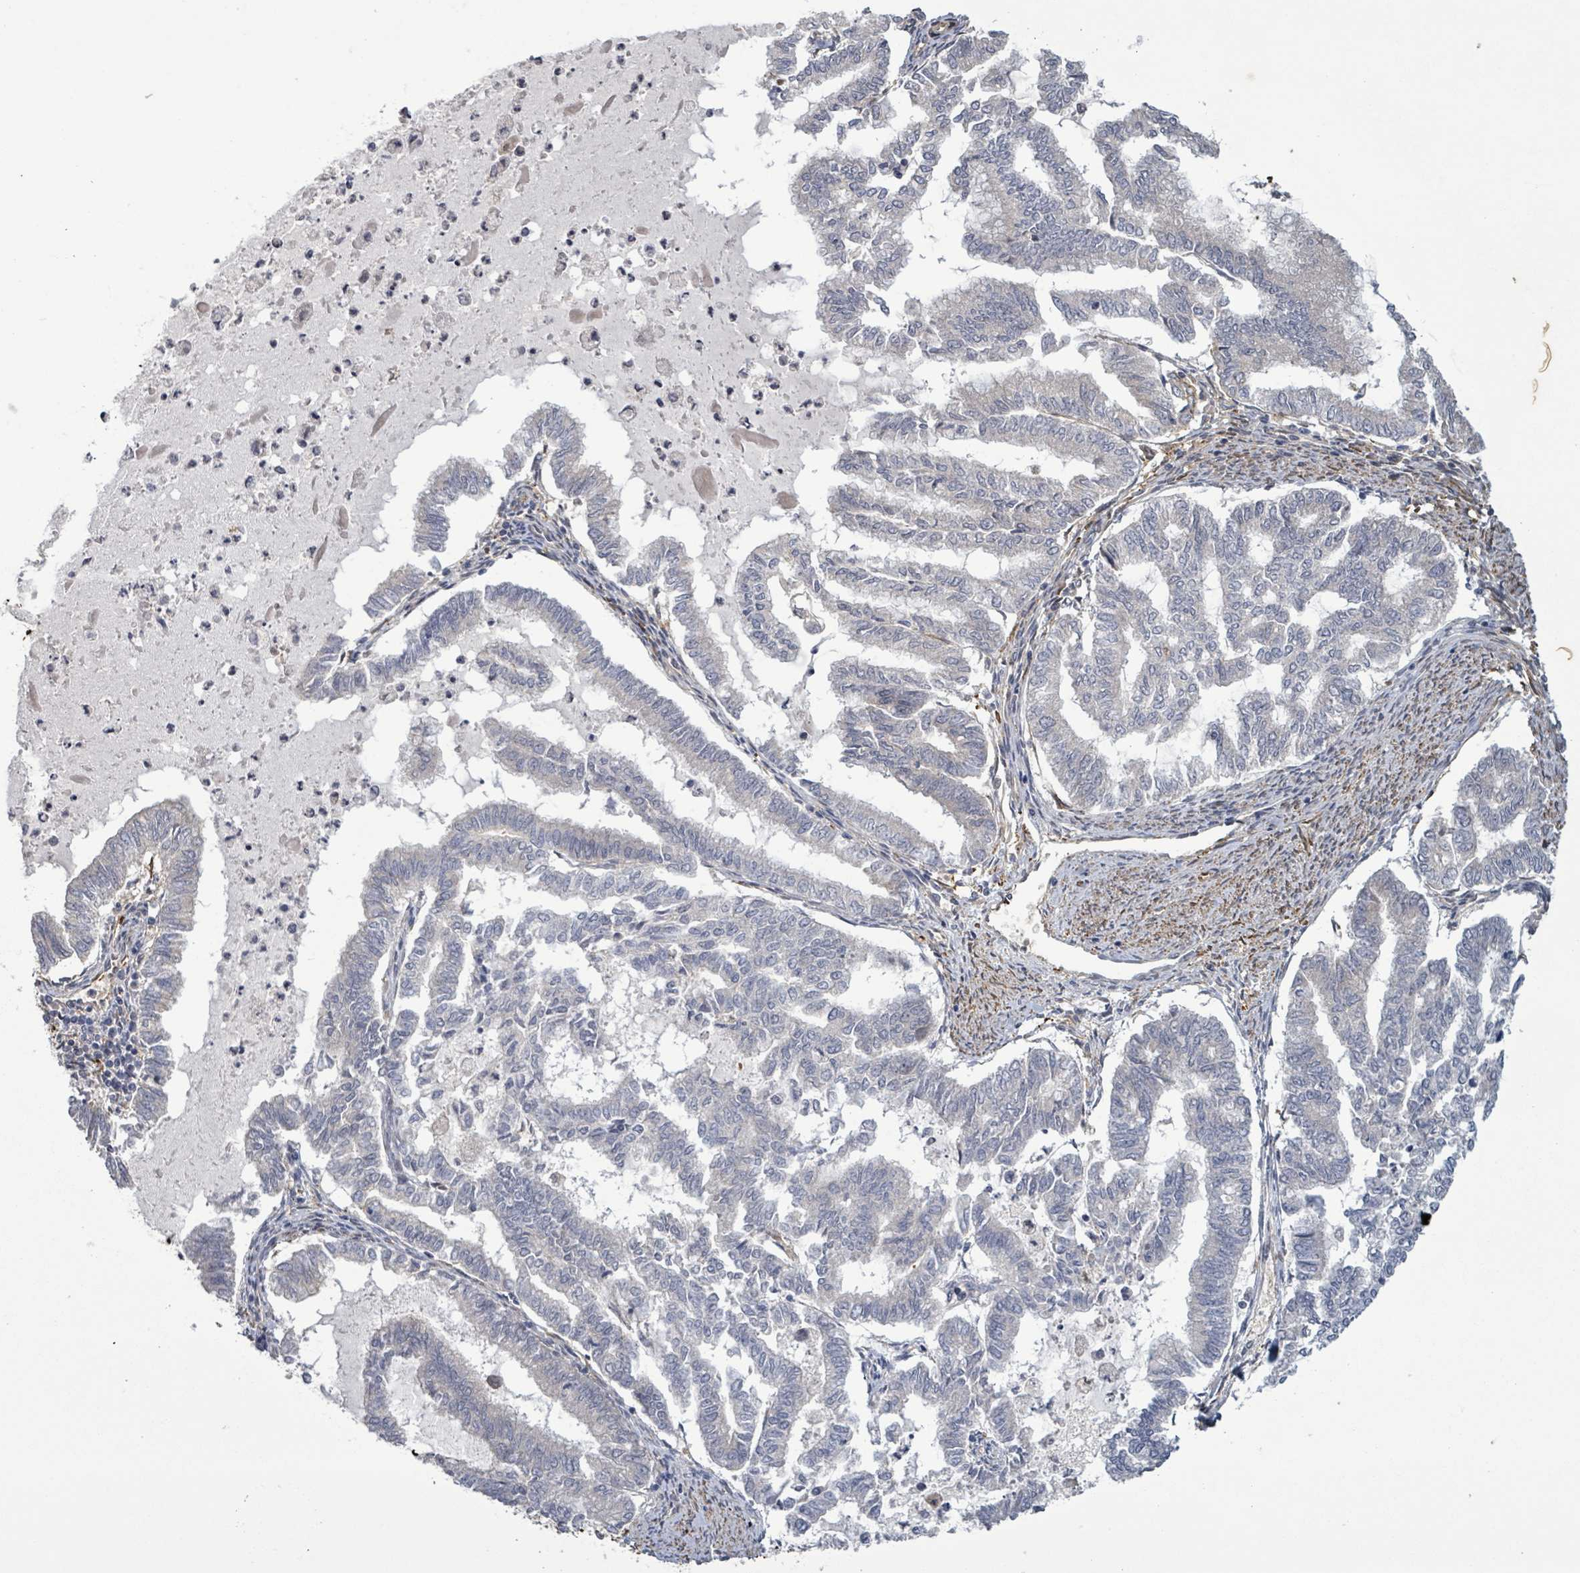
{"staining": {"intensity": "negative", "quantity": "none", "location": "none"}, "tissue": "endometrial cancer", "cell_type": "Tumor cells", "image_type": "cancer", "snomed": [{"axis": "morphology", "description": "Adenocarcinoma, NOS"}, {"axis": "topography", "description": "Endometrium"}], "caption": "Immunohistochemistry (IHC) histopathology image of neoplastic tissue: human endometrial cancer (adenocarcinoma) stained with DAB demonstrates no significant protein staining in tumor cells. The staining was performed using DAB to visualize the protein expression in brown, while the nuclei were stained in blue with hematoxylin (Magnification: 20x).", "gene": "MAP3K6", "patient": {"sex": "female", "age": 79}}